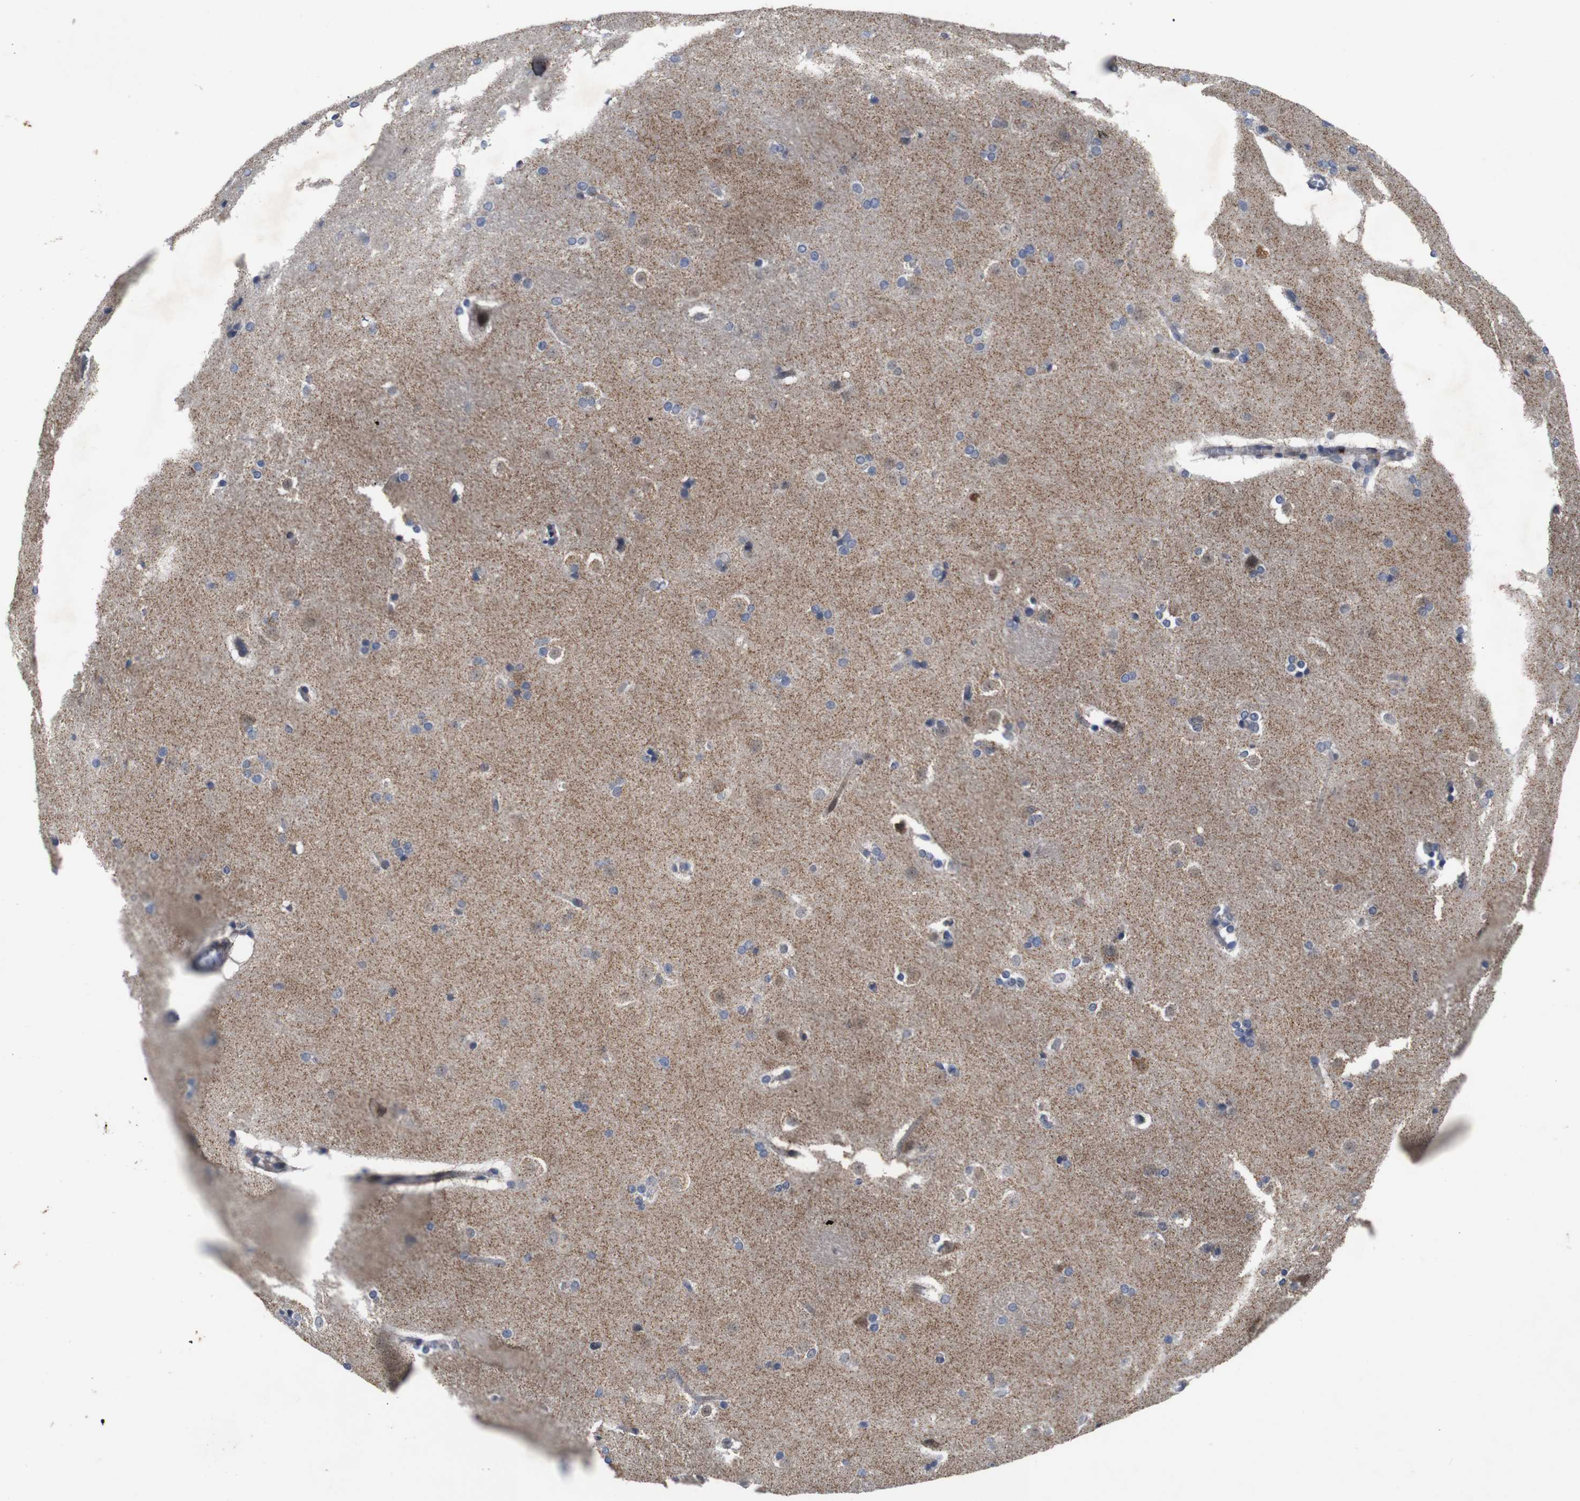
{"staining": {"intensity": "negative", "quantity": "none", "location": "none"}, "tissue": "caudate", "cell_type": "Glial cells", "image_type": "normal", "snomed": [{"axis": "morphology", "description": "Normal tissue, NOS"}, {"axis": "topography", "description": "Lateral ventricle wall"}], "caption": "High power microscopy photomicrograph of an IHC photomicrograph of unremarkable caudate, revealing no significant positivity in glial cells.", "gene": "ATP7B", "patient": {"sex": "female", "age": 19}}